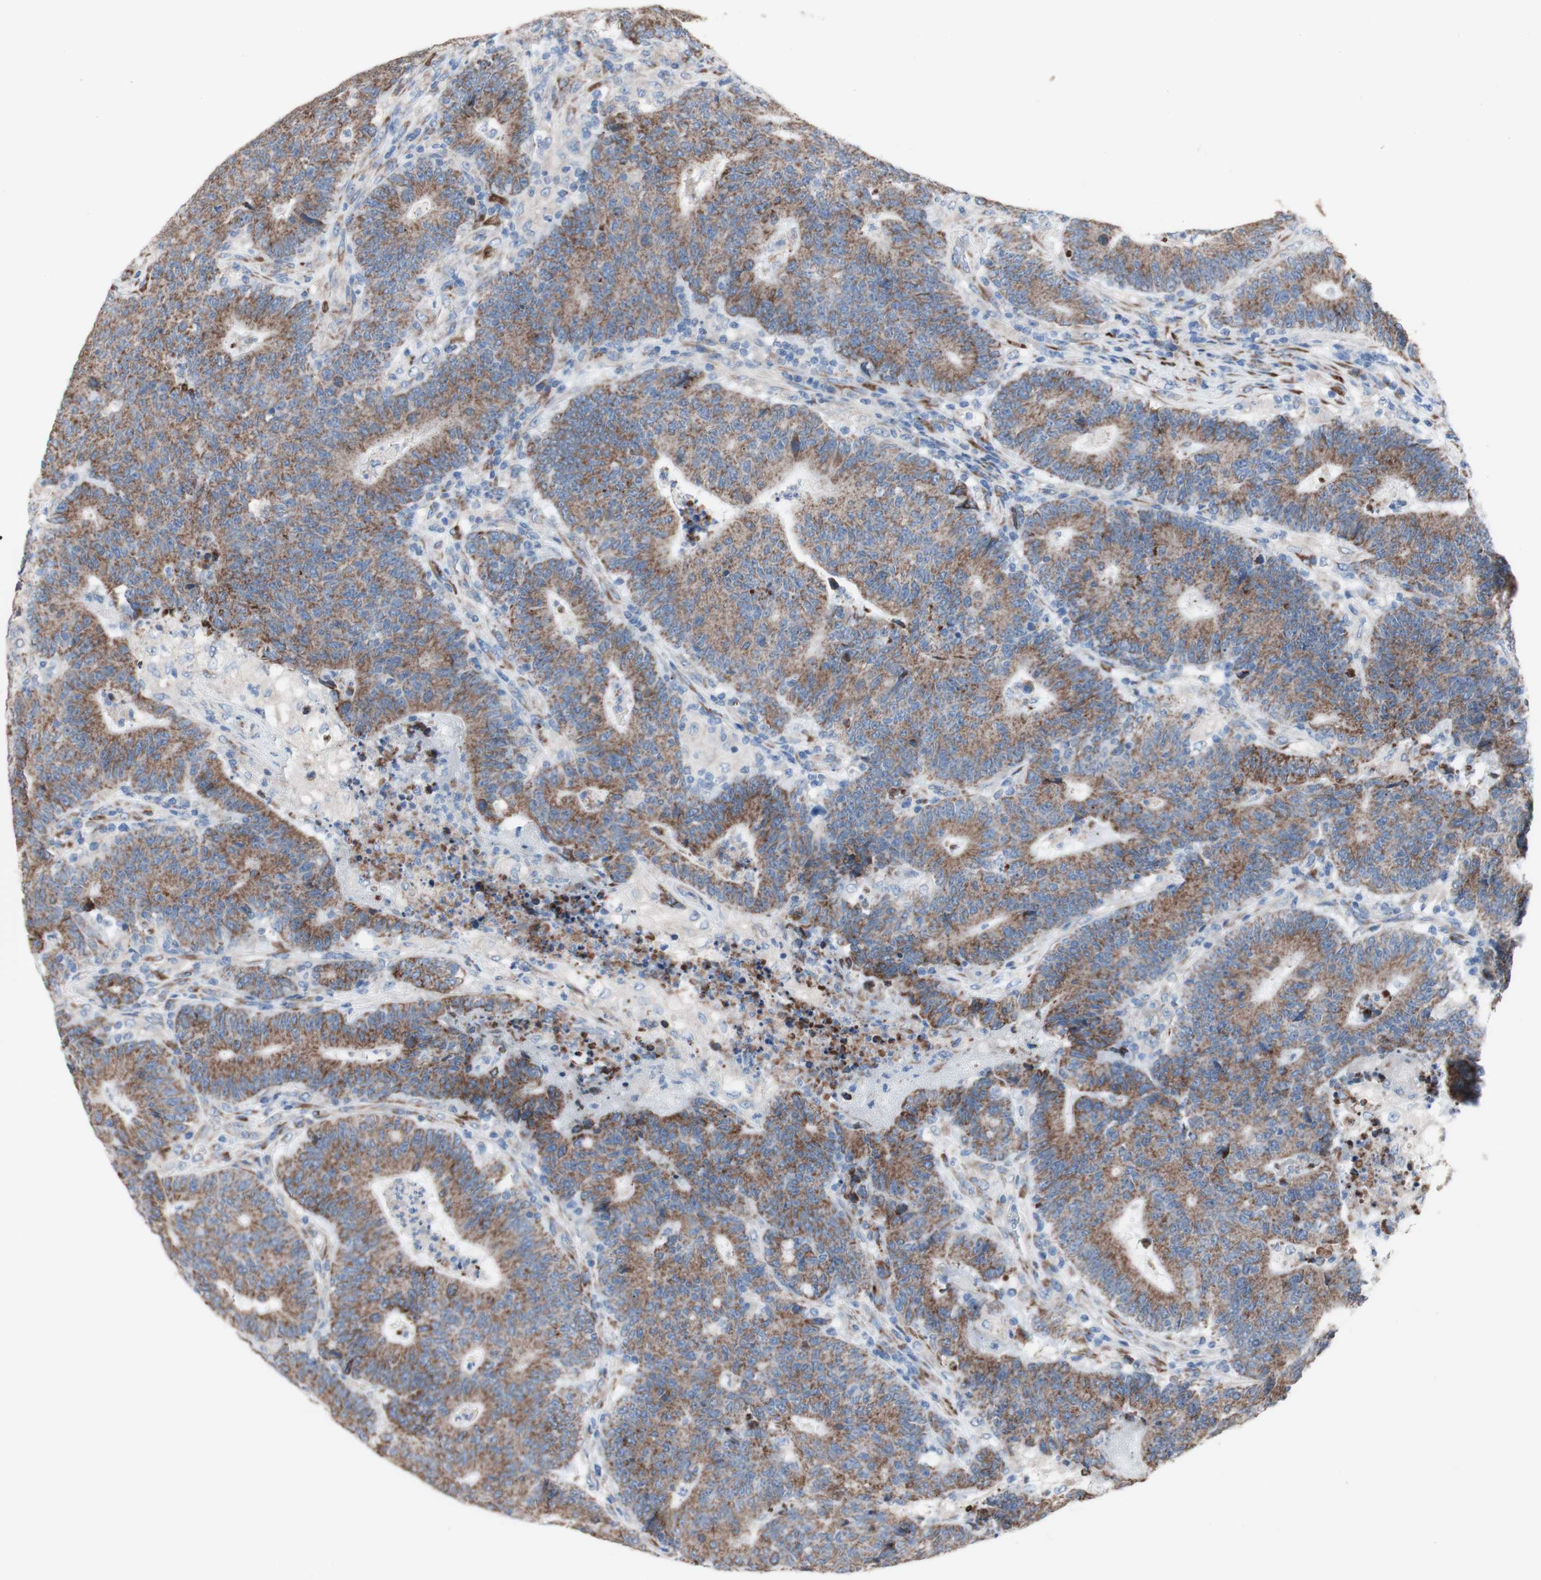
{"staining": {"intensity": "moderate", "quantity": ">75%", "location": "cytoplasmic/membranous"}, "tissue": "colorectal cancer", "cell_type": "Tumor cells", "image_type": "cancer", "snomed": [{"axis": "morphology", "description": "Normal tissue, NOS"}, {"axis": "morphology", "description": "Adenocarcinoma, NOS"}, {"axis": "topography", "description": "Colon"}], "caption": "Colorectal adenocarcinoma tissue reveals moderate cytoplasmic/membranous staining in approximately >75% of tumor cells The staining is performed using DAB (3,3'-diaminobenzidine) brown chromogen to label protein expression. The nuclei are counter-stained blue using hematoxylin.", "gene": "AGPAT5", "patient": {"sex": "female", "age": 75}}